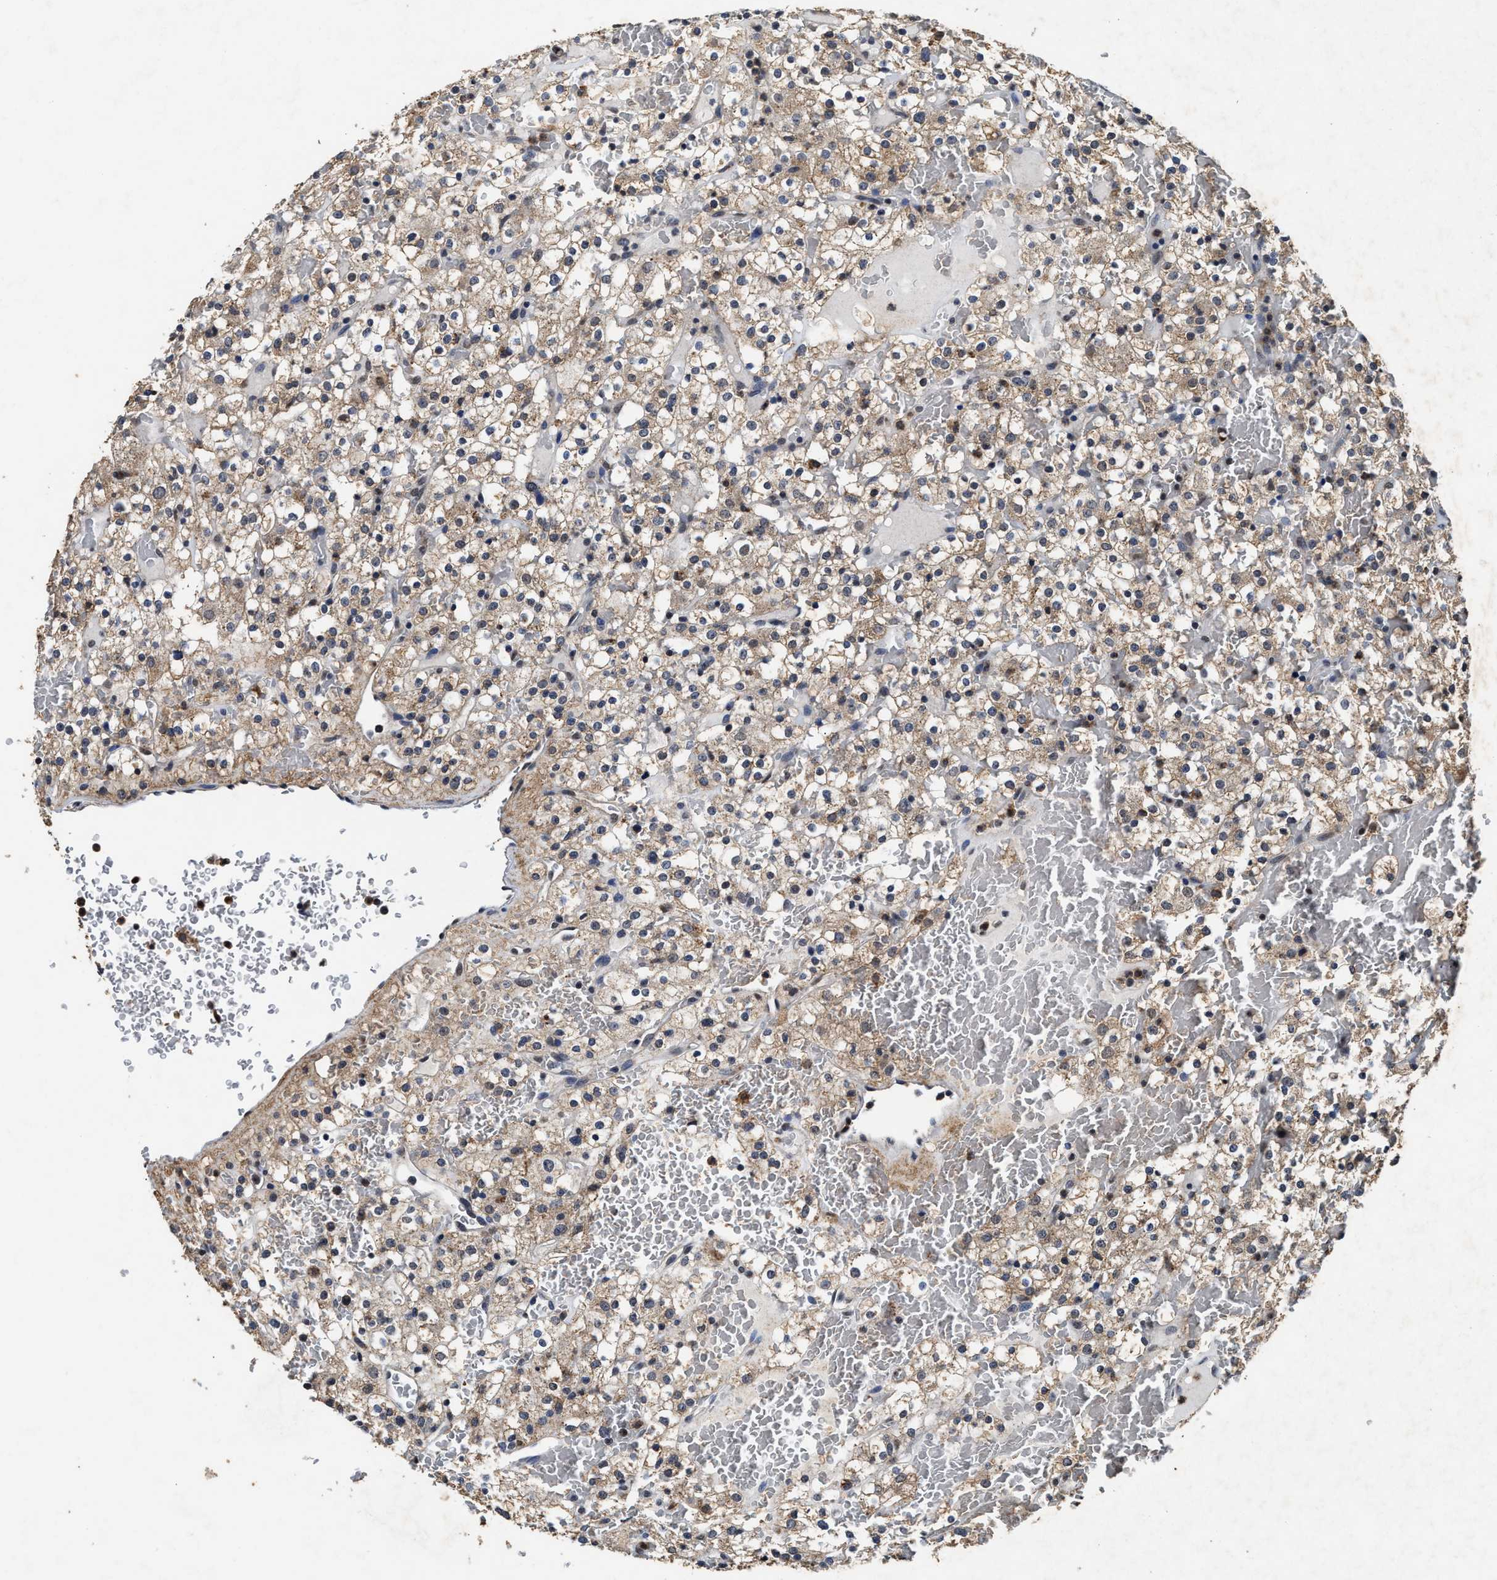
{"staining": {"intensity": "weak", "quantity": ">75%", "location": "cytoplasmic/membranous"}, "tissue": "renal cancer", "cell_type": "Tumor cells", "image_type": "cancer", "snomed": [{"axis": "morphology", "description": "Normal tissue, NOS"}, {"axis": "morphology", "description": "Adenocarcinoma, NOS"}, {"axis": "topography", "description": "Kidney"}], "caption": "High-magnification brightfield microscopy of renal cancer stained with DAB (brown) and counterstained with hematoxylin (blue). tumor cells exhibit weak cytoplasmic/membranous staining is appreciated in approximately>75% of cells.", "gene": "ACOX1", "patient": {"sex": "female", "age": 72}}